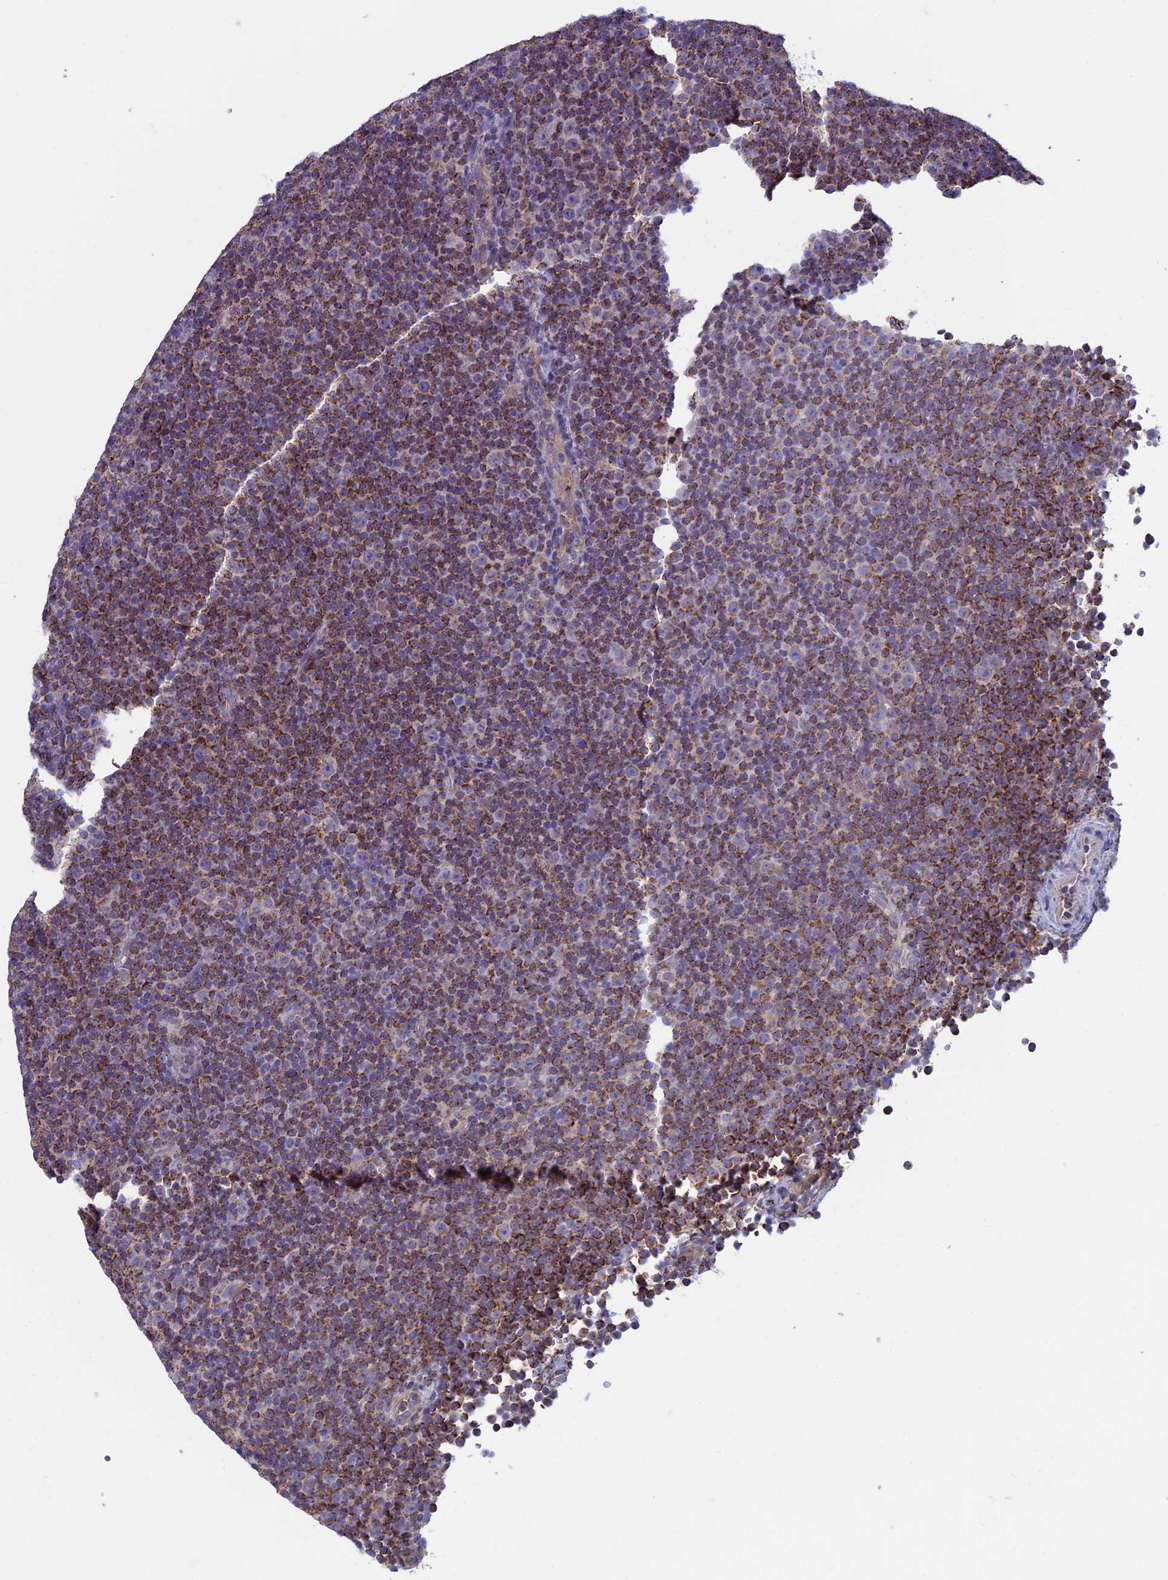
{"staining": {"intensity": "moderate", "quantity": "25%-75%", "location": "cytoplasmic/membranous"}, "tissue": "lymphoma", "cell_type": "Tumor cells", "image_type": "cancer", "snomed": [{"axis": "morphology", "description": "Malignant lymphoma, non-Hodgkin's type, Low grade"}, {"axis": "topography", "description": "Lymph node"}], "caption": "Protein staining by IHC displays moderate cytoplasmic/membranous positivity in about 25%-75% of tumor cells in lymphoma. (DAB = brown stain, brightfield microscopy at high magnification).", "gene": "MFSD12", "patient": {"sex": "female", "age": 67}}